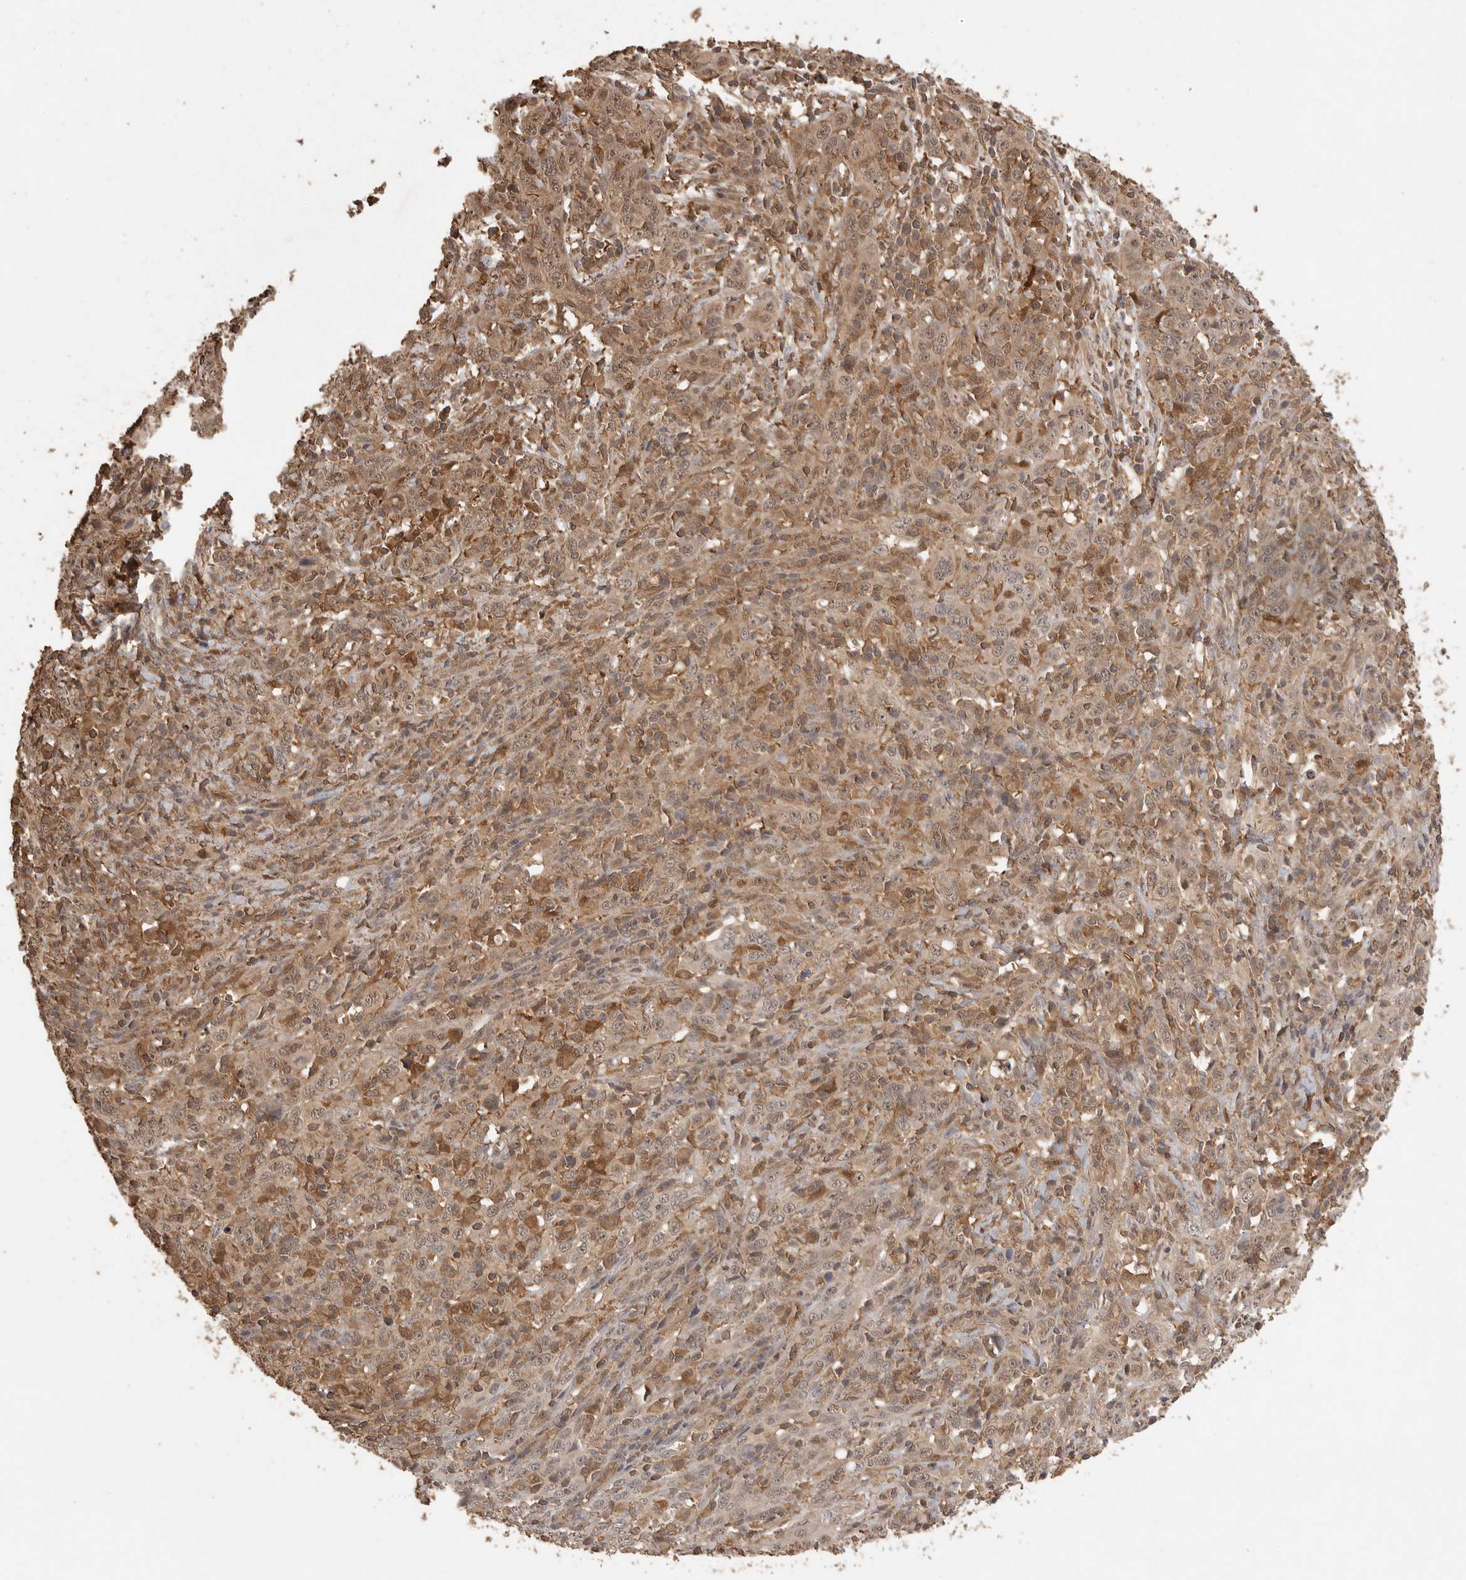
{"staining": {"intensity": "moderate", "quantity": ">75%", "location": "cytoplasmic/membranous,nuclear"}, "tissue": "cervical cancer", "cell_type": "Tumor cells", "image_type": "cancer", "snomed": [{"axis": "morphology", "description": "Squamous cell carcinoma, NOS"}, {"axis": "topography", "description": "Cervix"}], "caption": "Squamous cell carcinoma (cervical) stained with a brown dye exhibits moderate cytoplasmic/membranous and nuclear positive staining in about >75% of tumor cells.", "gene": "MAP2K1", "patient": {"sex": "female", "age": 46}}